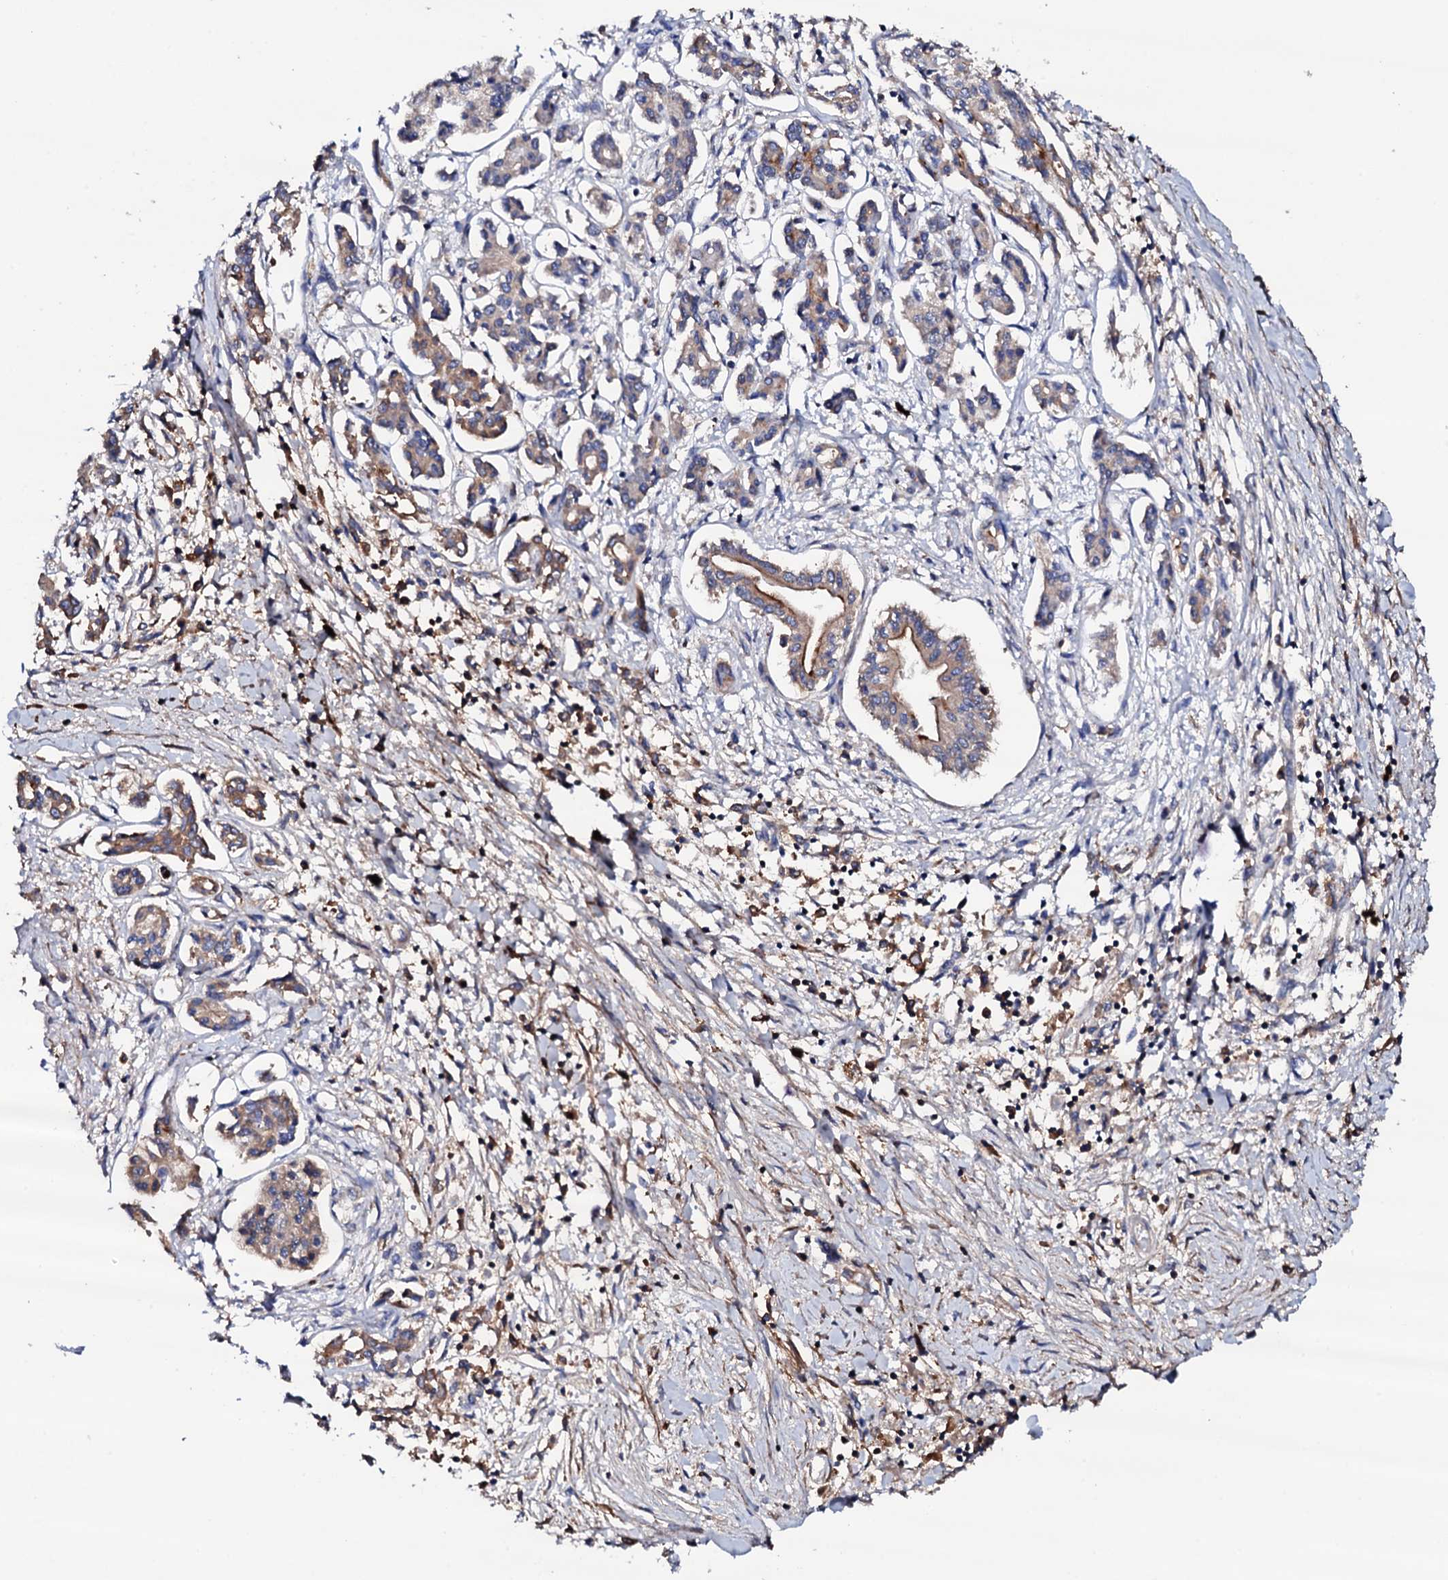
{"staining": {"intensity": "weak", "quantity": "25%-75%", "location": "cytoplasmic/membranous"}, "tissue": "pancreatic cancer", "cell_type": "Tumor cells", "image_type": "cancer", "snomed": [{"axis": "morphology", "description": "Adenocarcinoma, NOS"}, {"axis": "topography", "description": "Pancreas"}], "caption": "Human pancreatic cancer stained with a brown dye displays weak cytoplasmic/membranous positive positivity in approximately 25%-75% of tumor cells.", "gene": "TCAF2", "patient": {"sex": "female", "age": 50}}